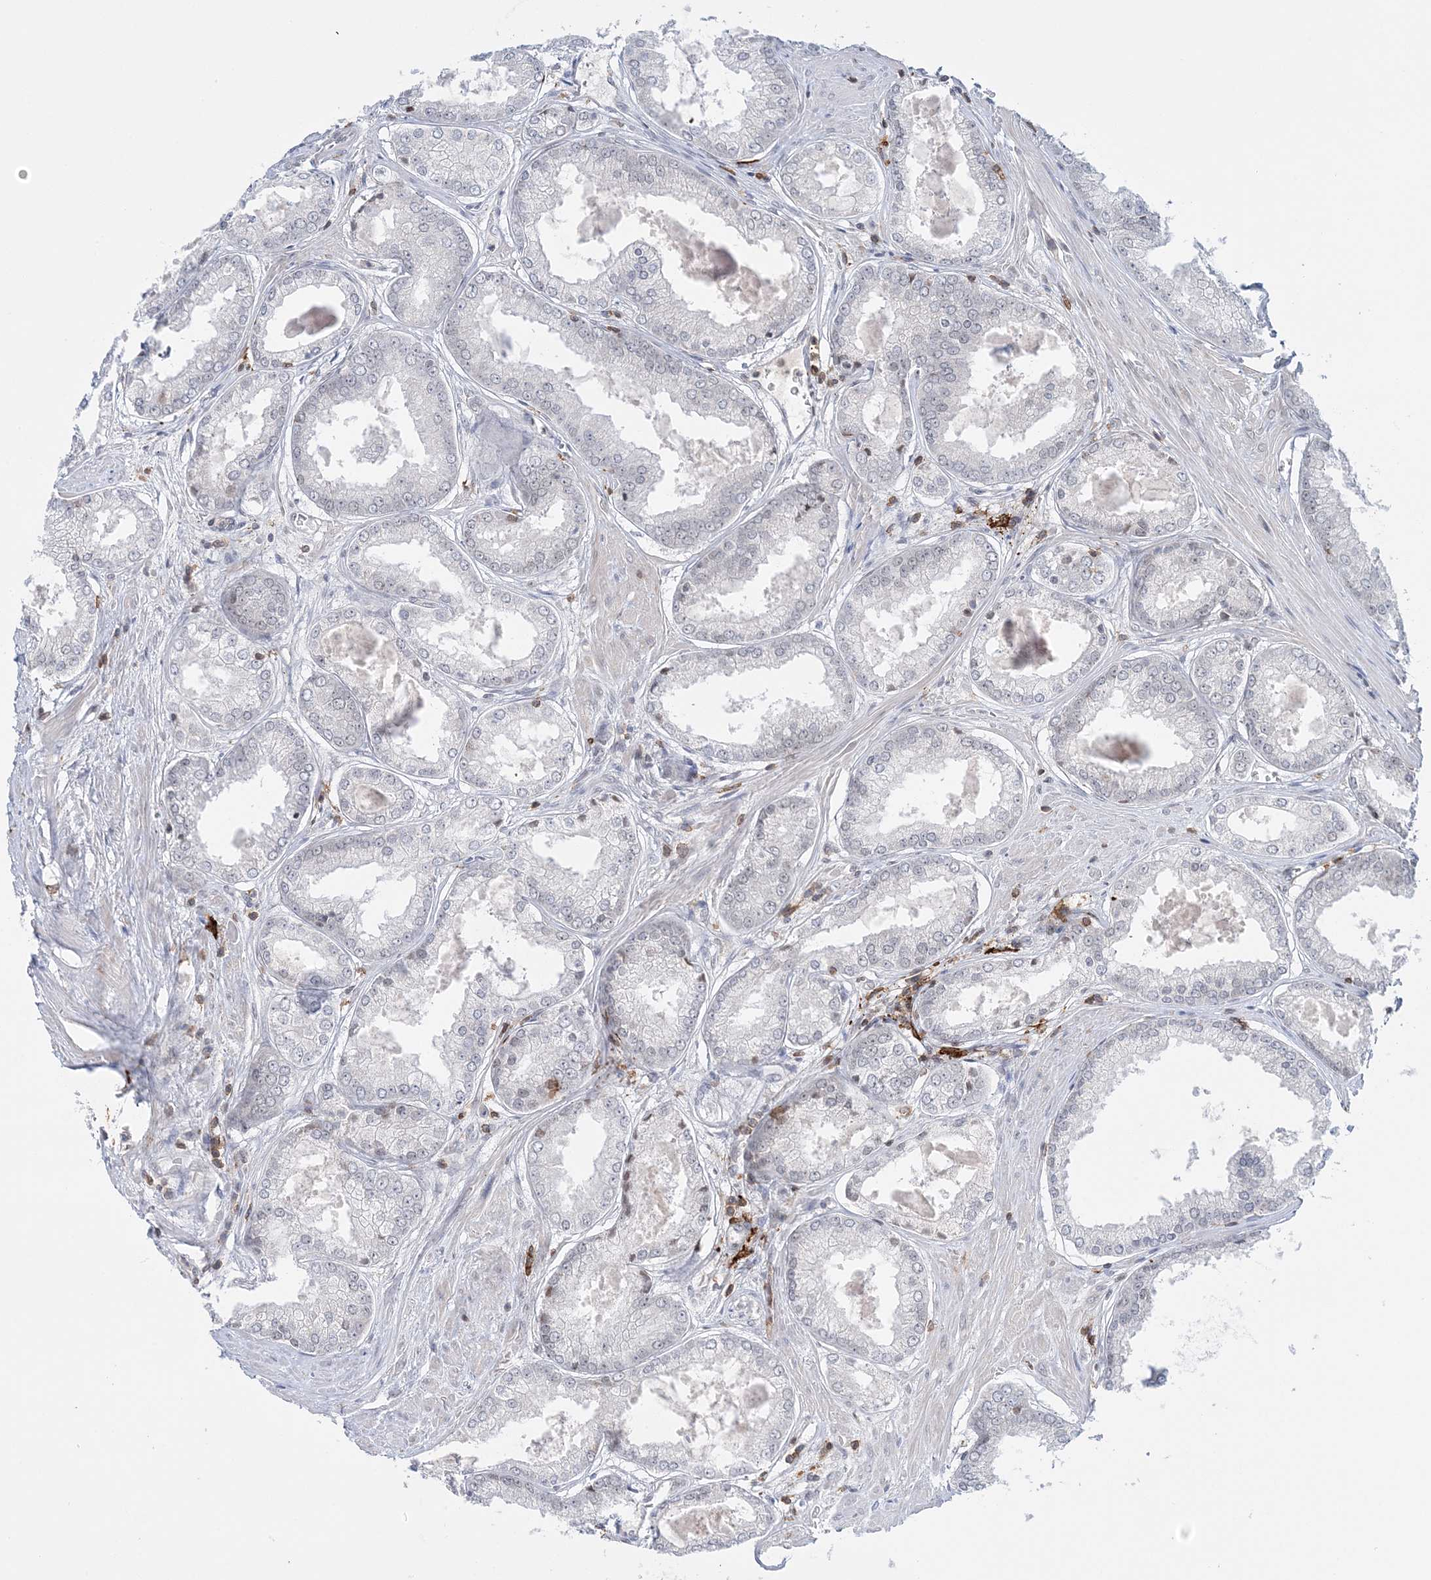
{"staining": {"intensity": "negative", "quantity": "none", "location": "none"}, "tissue": "prostate cancer", "cell_type": "Tumor cells", "image_type": "cancer", "snomed": [{"axis": "morphology", "description": "Adenocarcinoma, Low grade"}, {"axis": "topography", "description": "Prostate"}], "caption": "Tumor cells are negative for protein expression in human prostate cancer (low-grade adenocarcinoma).", "gene": "PRMT9", "patient": {"sex": "male", "age": 64}}